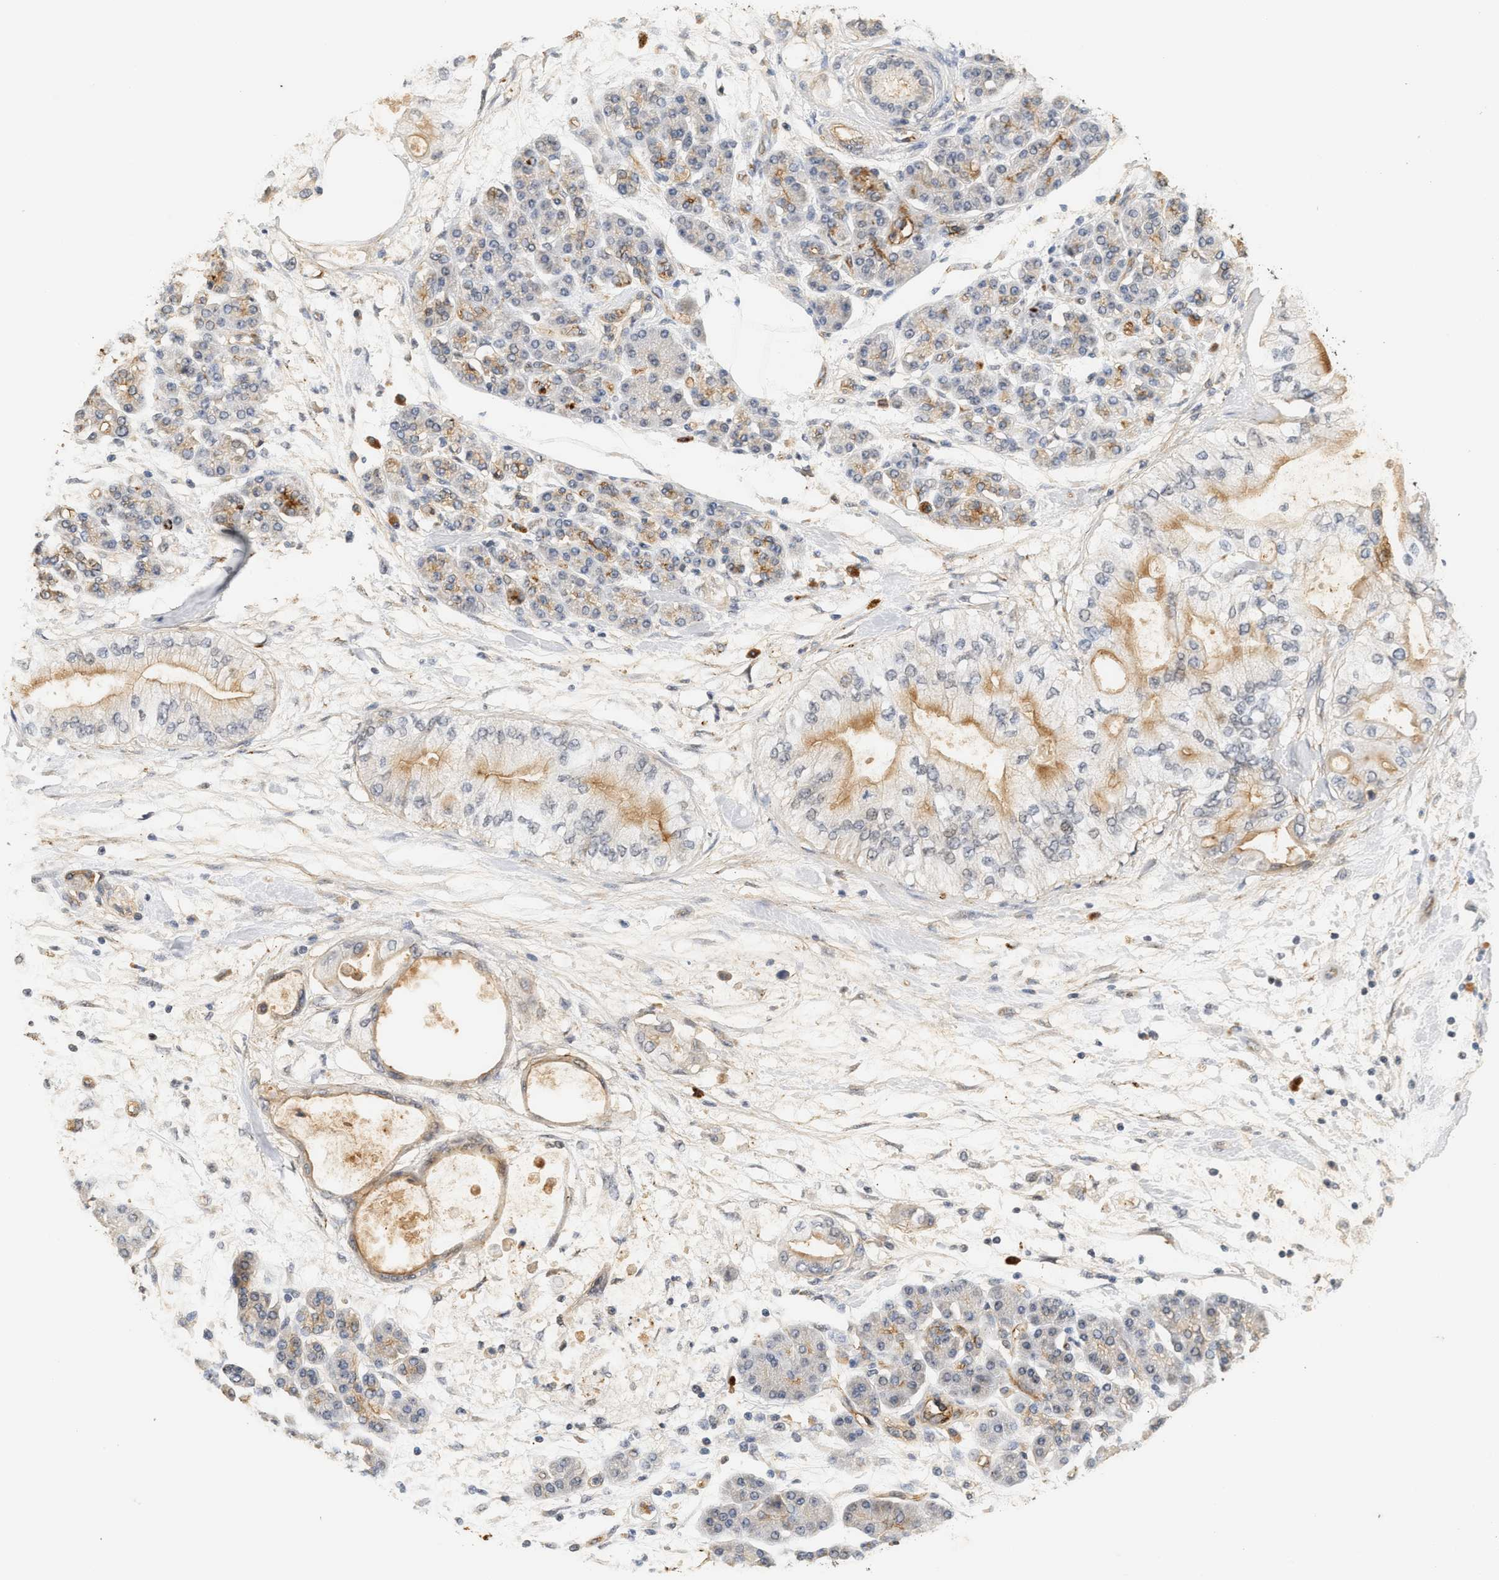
{"staining": {"intensity": "weak", "quantity": "25%-75%", "location": "cytoplasmic/membranous"}, "tissue": "pancreatic cancer", "cell_type": "Tumor cells", "image_type": "cancer", "snomed": [{"axis": "morphology", "description": "Adenocarcinoma, NOS"}, {"axis": "morphology", "description": "Adenocarcinoma, metastatic, NOS"}, {"axis": "topography", "description": "Lymph node"}, {"axis": "topography", "description": "Pancreas"}, {"axis": "topography", "description": "Duodenum"}], "caption": "About 25%-75% of tumor cells in human pancreatic adenocarcinoma display weak cytoplasmic/membranous protein staining as visualized by brown immunohistochemical staining.", "gene": "PLXND1", "patient": {"sex": "female", "age": 64}}